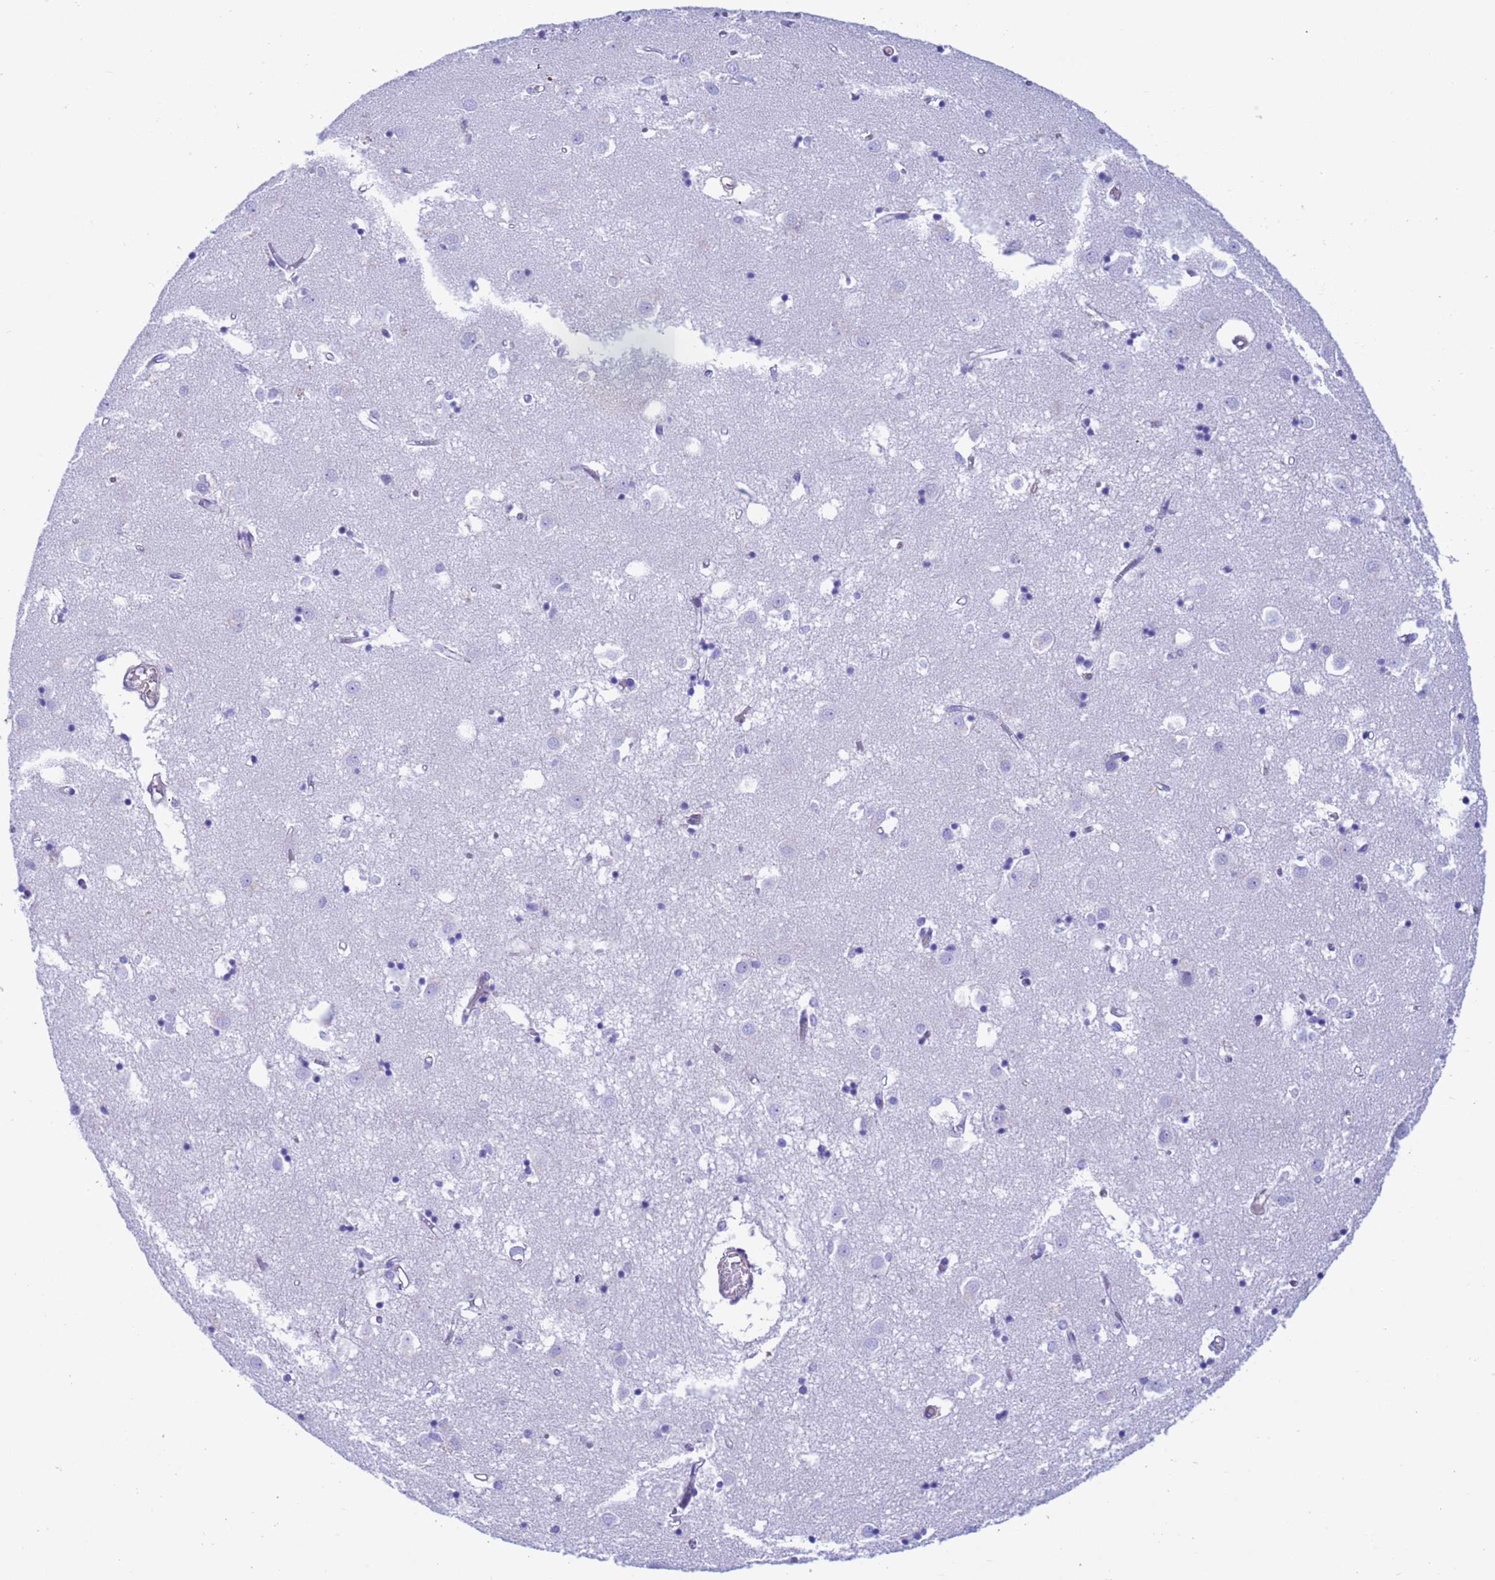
{"staining": {"intensity": "negative", "quantity": "none", "location": "none"}, "tissue": "caudate", "cell_type": "Glial cells", "image_type": "normal", "snomed": [{"axis": "morphology", "description": "Normal tissue, NOS"}, {"axis": "topography", "description": "Lateral ventricle wall"}], "caption": "Immunohistochemistry (IHC) of normal caudate shows no positivity in glial cells.", "gene": "C6orf47", "patient": {"sex": "male", "age": 70}}